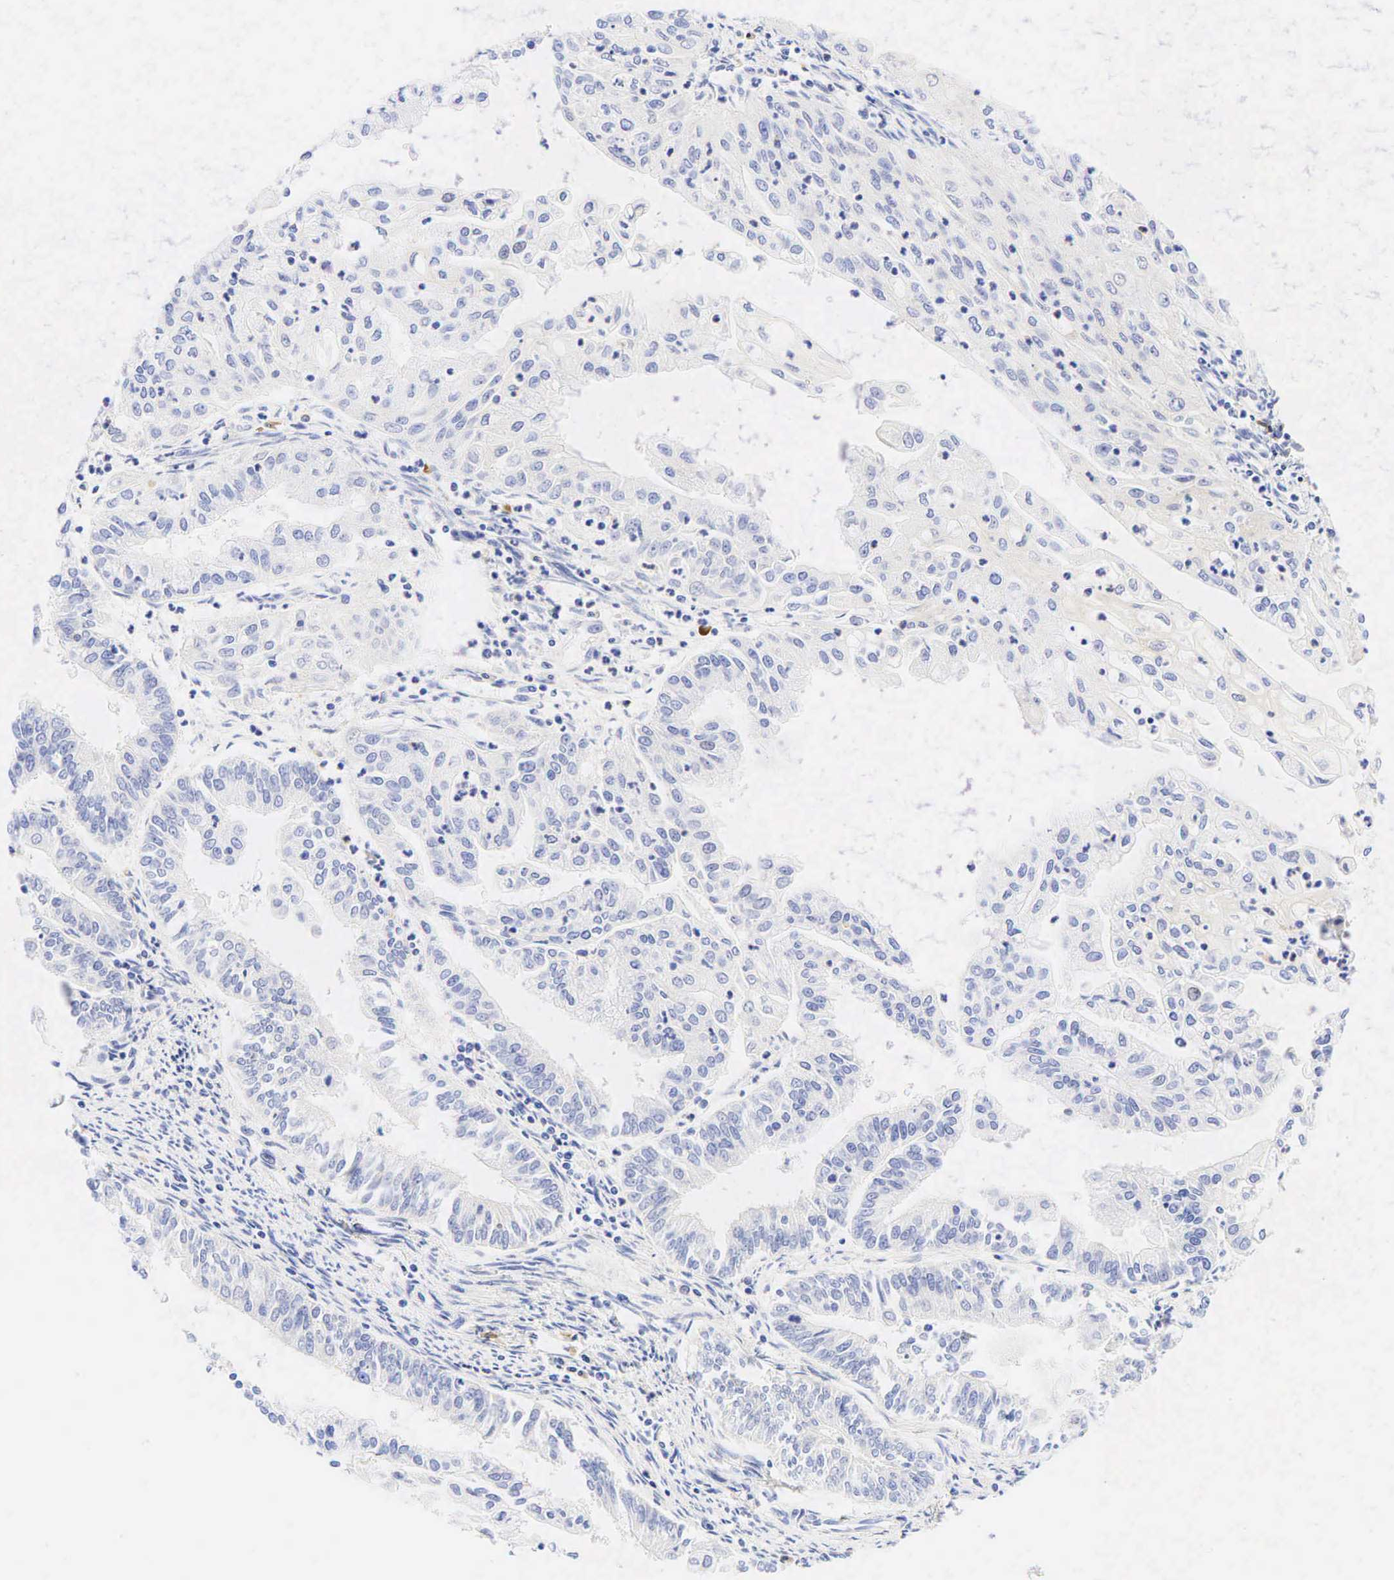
{"staining": {"intensity": "negative", "quantity": "none", "location": "none"}, "tissue": "endometrial cancer", "cell_type": "Tumor cells", "image_type": "cancer", "snomed": [{"axis": "morphology", "description": "Adenocarcinoma, NOS"}, {"axis": "topography", "description": "Endometrium"}], "caption": "An IHC histopathology image of endometrial adenocarcinoma is shown. There is no staining in tumor cells of endometrial adenocarcinoma. The staining is performed using DAB brown chromogen with nuclei counter-stained in using hematoxylin.", "gene": "TNFRSF8", "patient": {"sex": "female", "age": 75}}